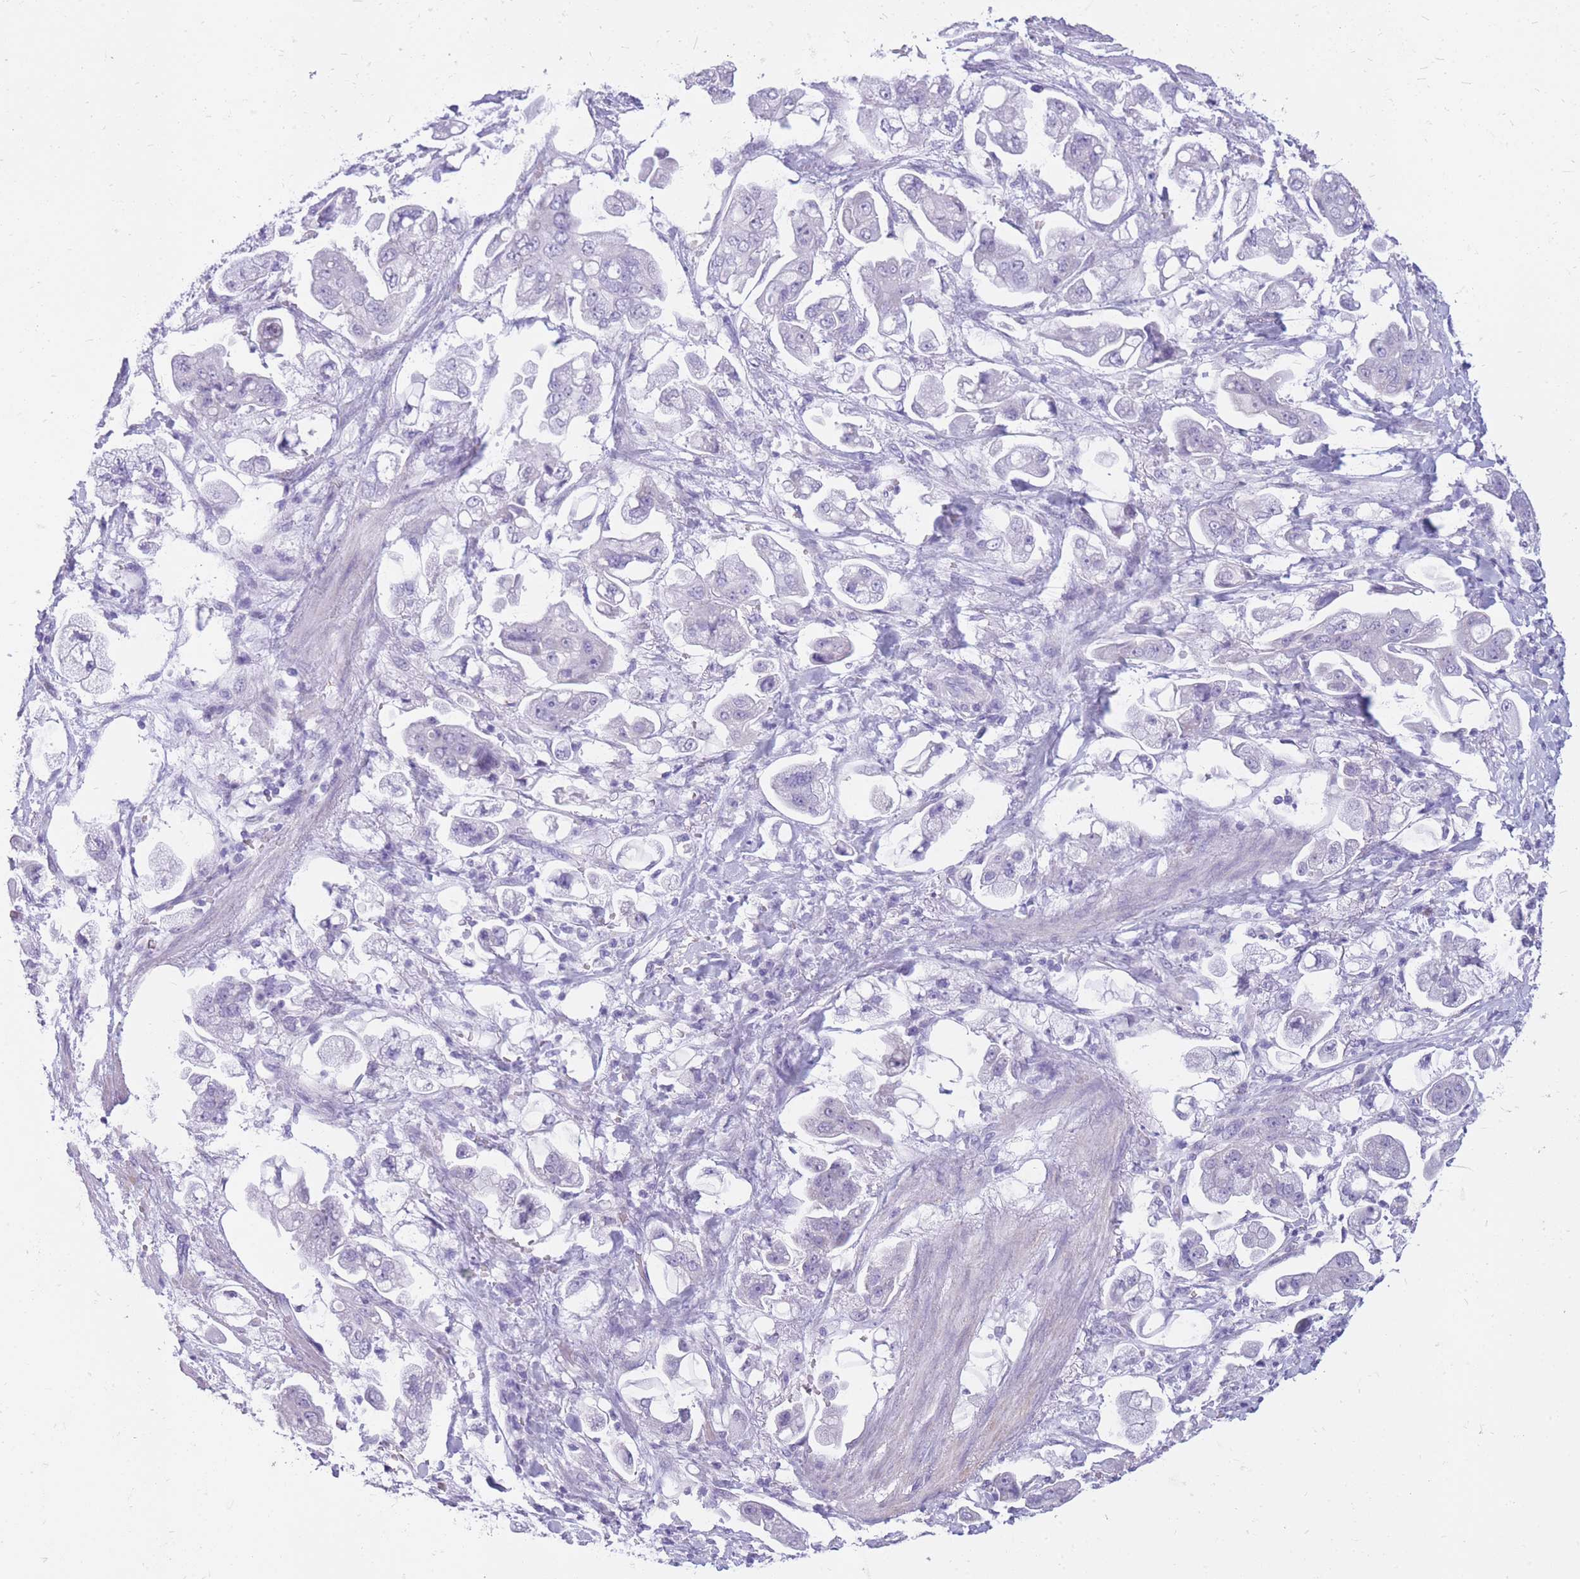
{"staining": {"intensity": "negative", "quantity": "none", "location": "none"}, "tissue": "stomach cancer", "cell_type": "Tumor cells", "image_type": "cancer", "snomed": [{"axis": "morphology", "description": "Adenocarcinoma, NOS"}, {"axis": "topography", "description": "Stomach"}], "caption": "Immunohistochemistry histopathology image of stomach adenocarcinoma stained for a protein (brown), which demonstrates no expression in tumor cells. (IHC, brightfield microscopy, high magnification).", "gene": "CYP21A2", "patient": {"sex": "male", "age": 62}}